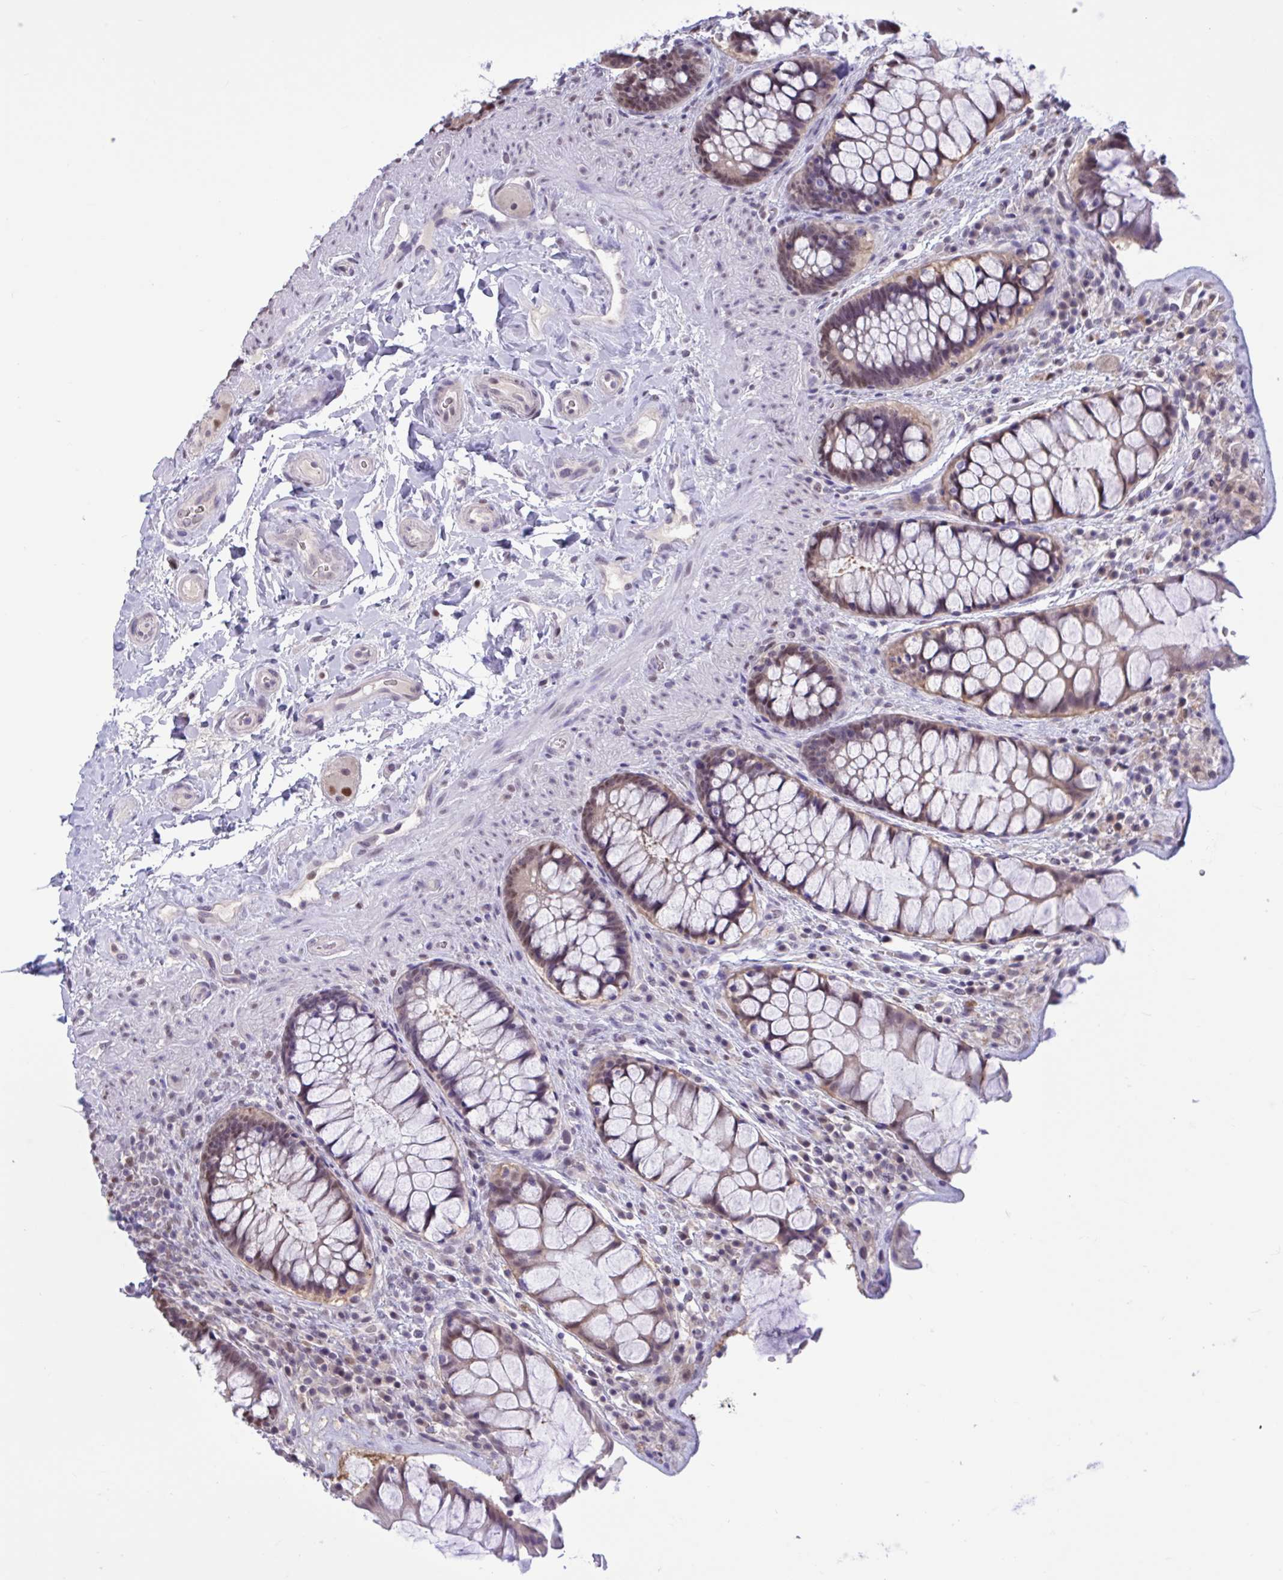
{"staining": {"intensity": "moderate", "quantity": "25%-75%", "location": "nuclear"}, "tissue": "rectum", "cell_type": "Glandular cells", "image_type": "normal", "snomed": [{"axis": "morphology", "description": "Normal tissue, NOS"}, {"axis": "topography", "description": "Rectum"}], "caption": "This image shows benign rectum stained with immunohistochemistry to label a protein in brown. The nuclear of glandular cells show moderate positivity for the protein. Nuclei are counter-stained blue.", "gene": "RBL1", "patient": {"sex": "female", "age": 58}}